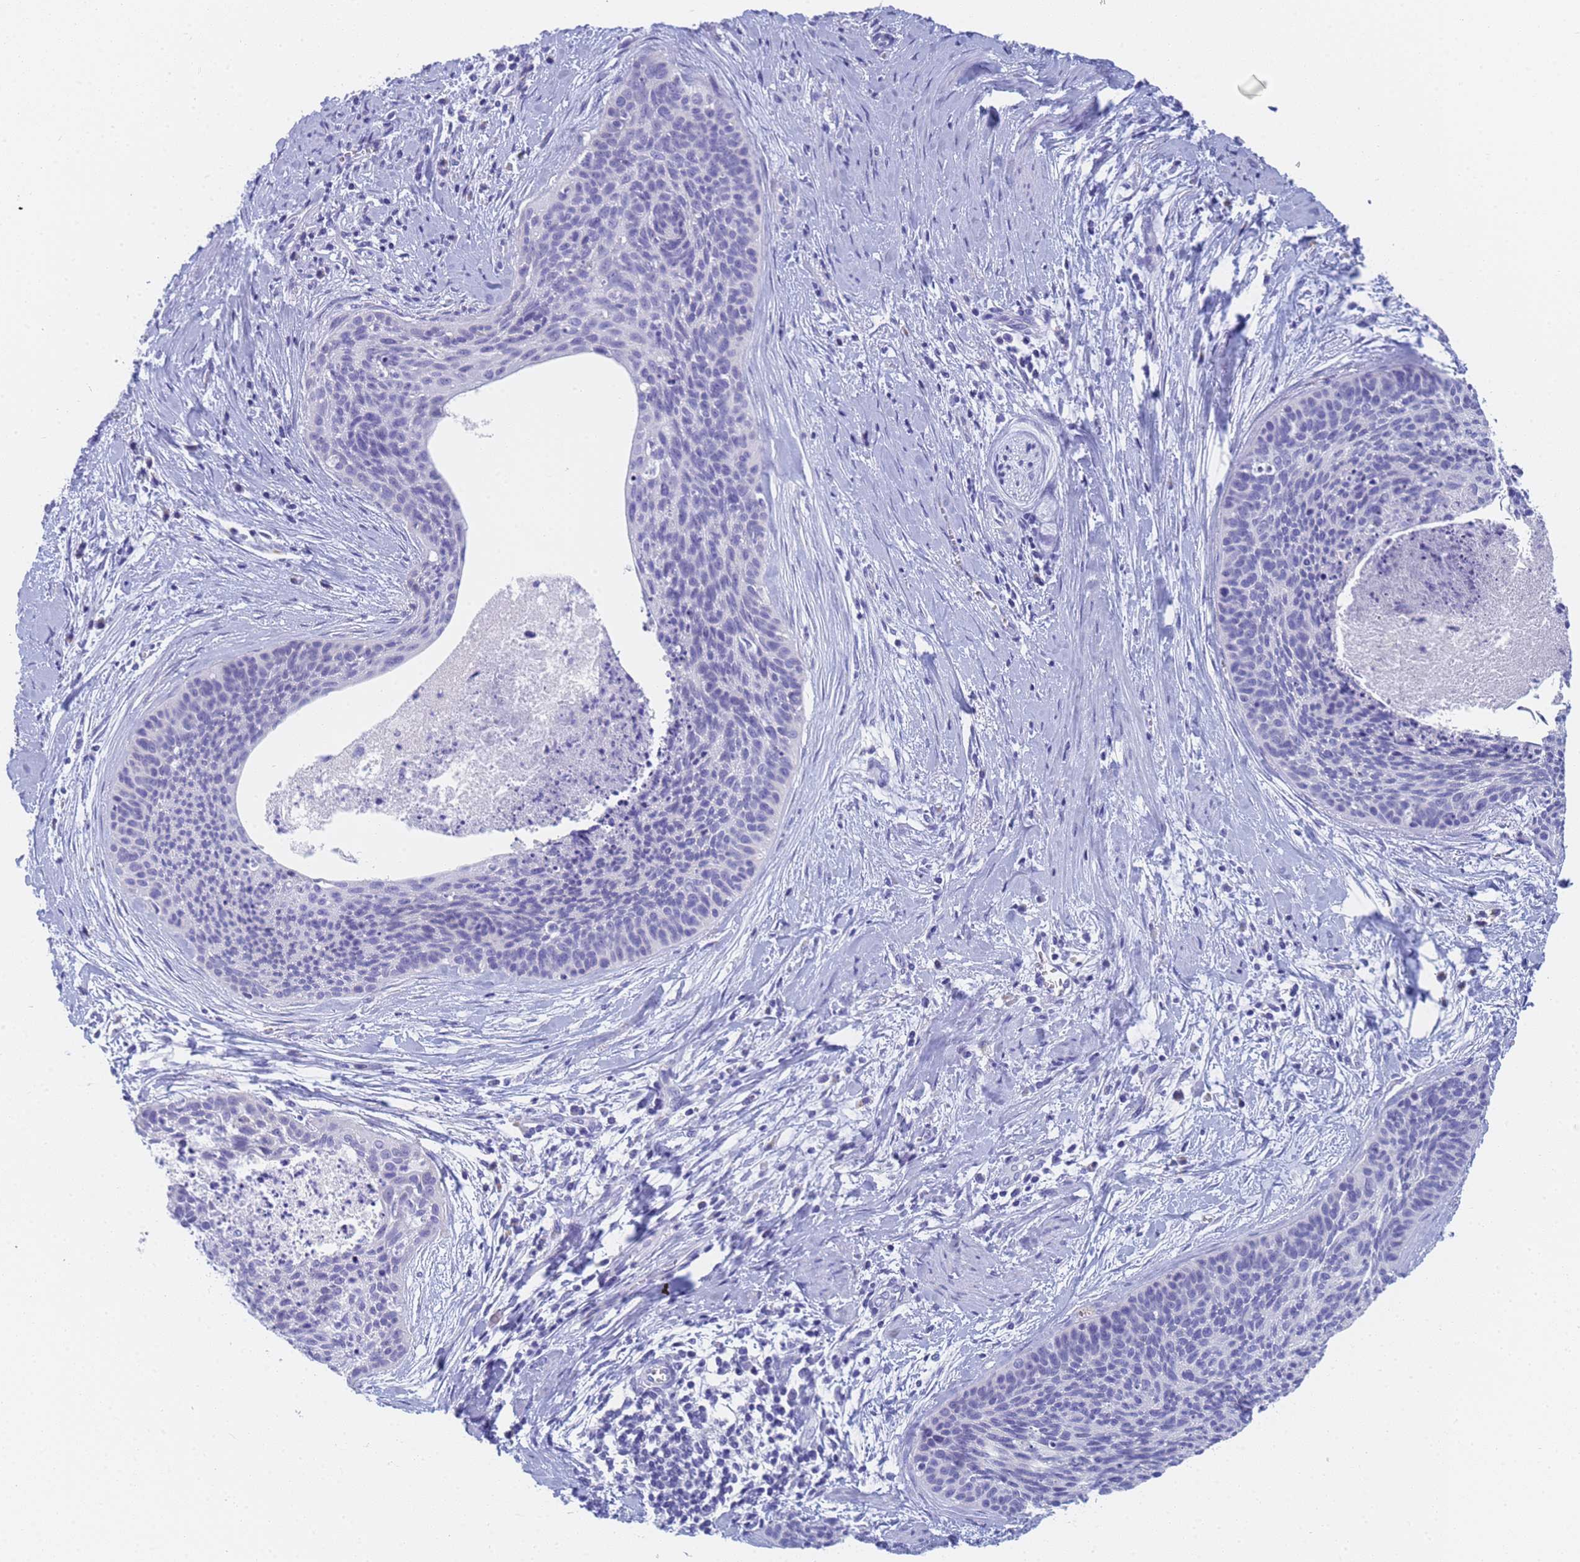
{"staining": {"intensity": "negative", "quantity": "none", "location": "none"}, "tissue": "cervical cancer", "cell_type": "Tumor cells", "image_type": "cancer", "snomed": [{"axis": "morphology", "description": "Squamous cell carcinoma, NOS"}, {"axis": "topography", "description": "Cervix"}], "caption": "The micrograph exhibits no staining of tumor cells in cervical cancer.", "gene": "STATH", "patient": {"sex": "female", "age": 55}}